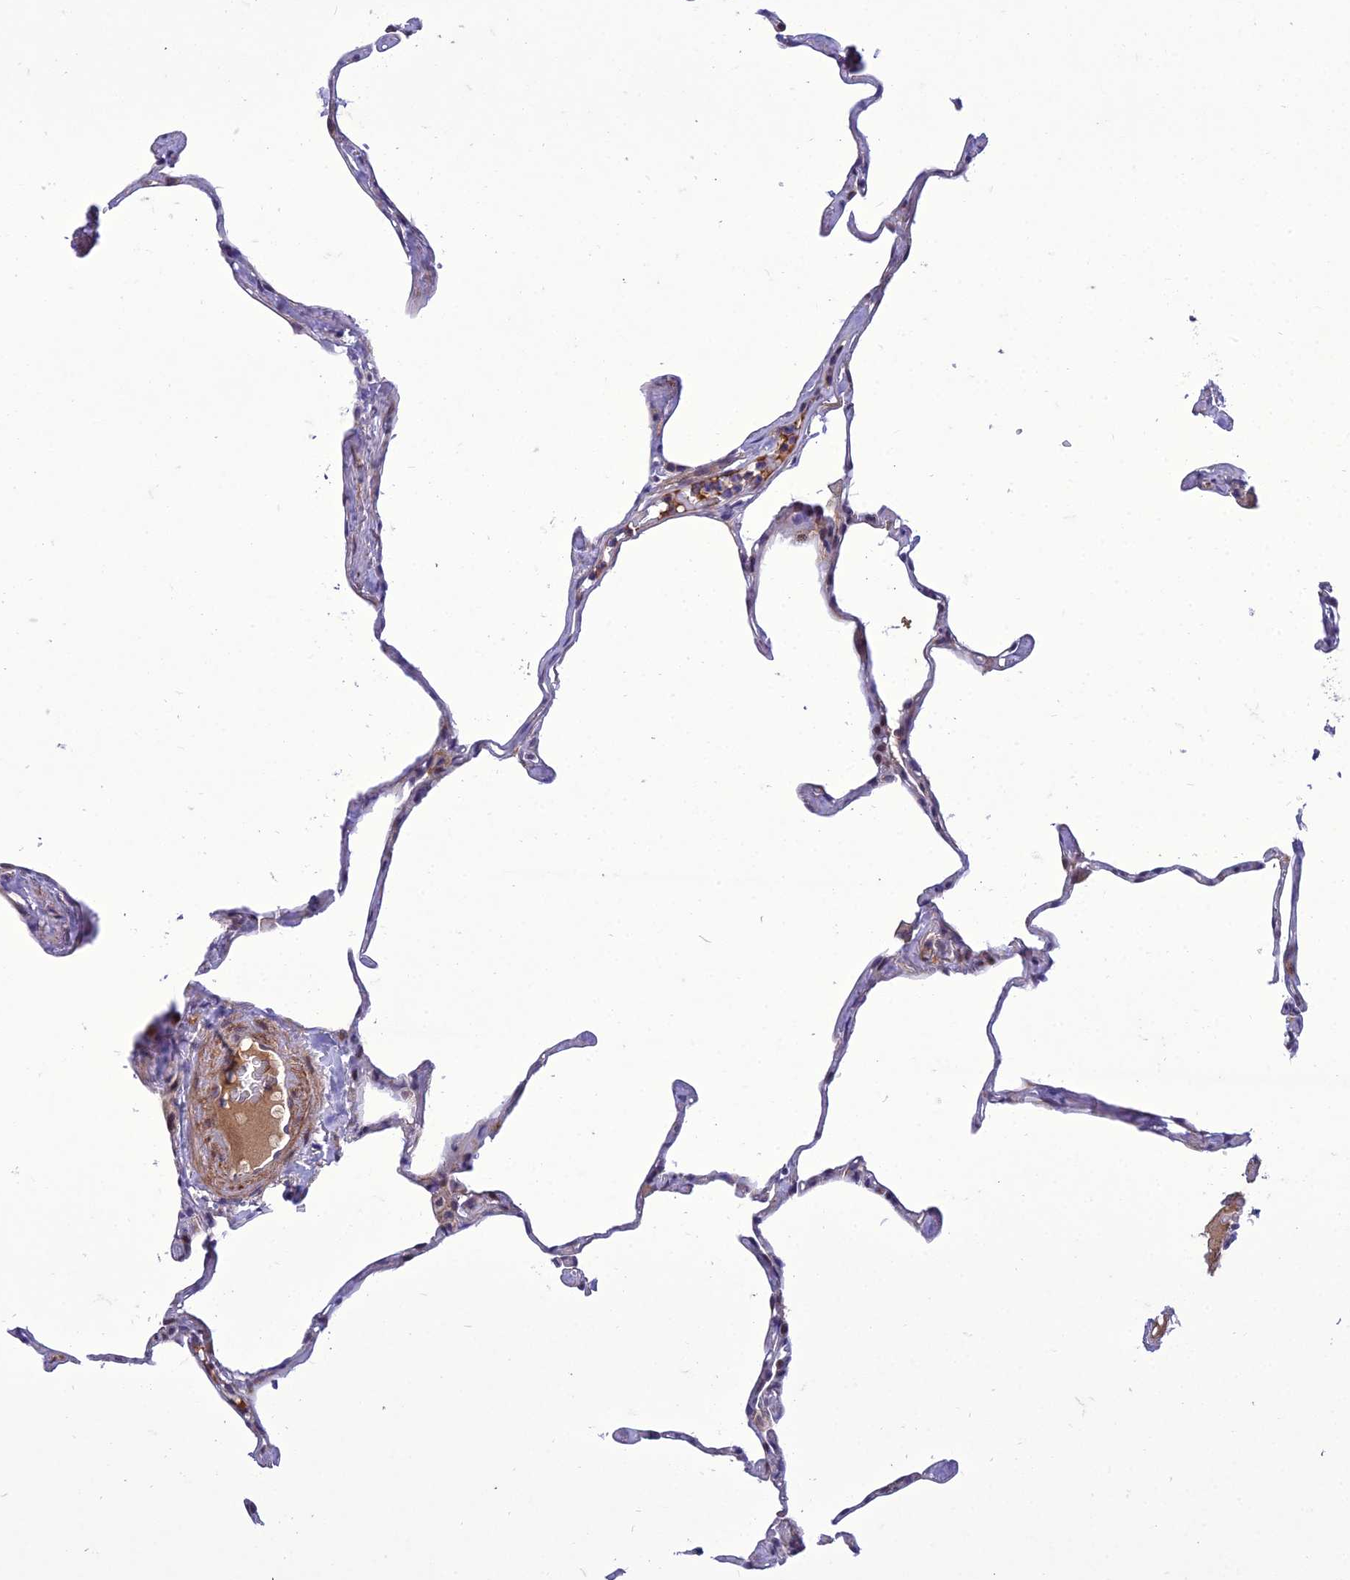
{"staining": {"intensity": "negative", "quantity": "none", "location": "none"}, "tissue": "lung", "cell_type": "Alveolar cells", "image_type": "normal", "snomed": [{"axis": "morphology", "description": "Normal tissue, NOS"}, {"axis": "topography", "description": "Lung"}], "caption": "Immunohistochemistry of unremarkable lung displays no positivity in alveolar cells.", "gene": "GAB4", "patient": {"sex": "male", "age": 65}}